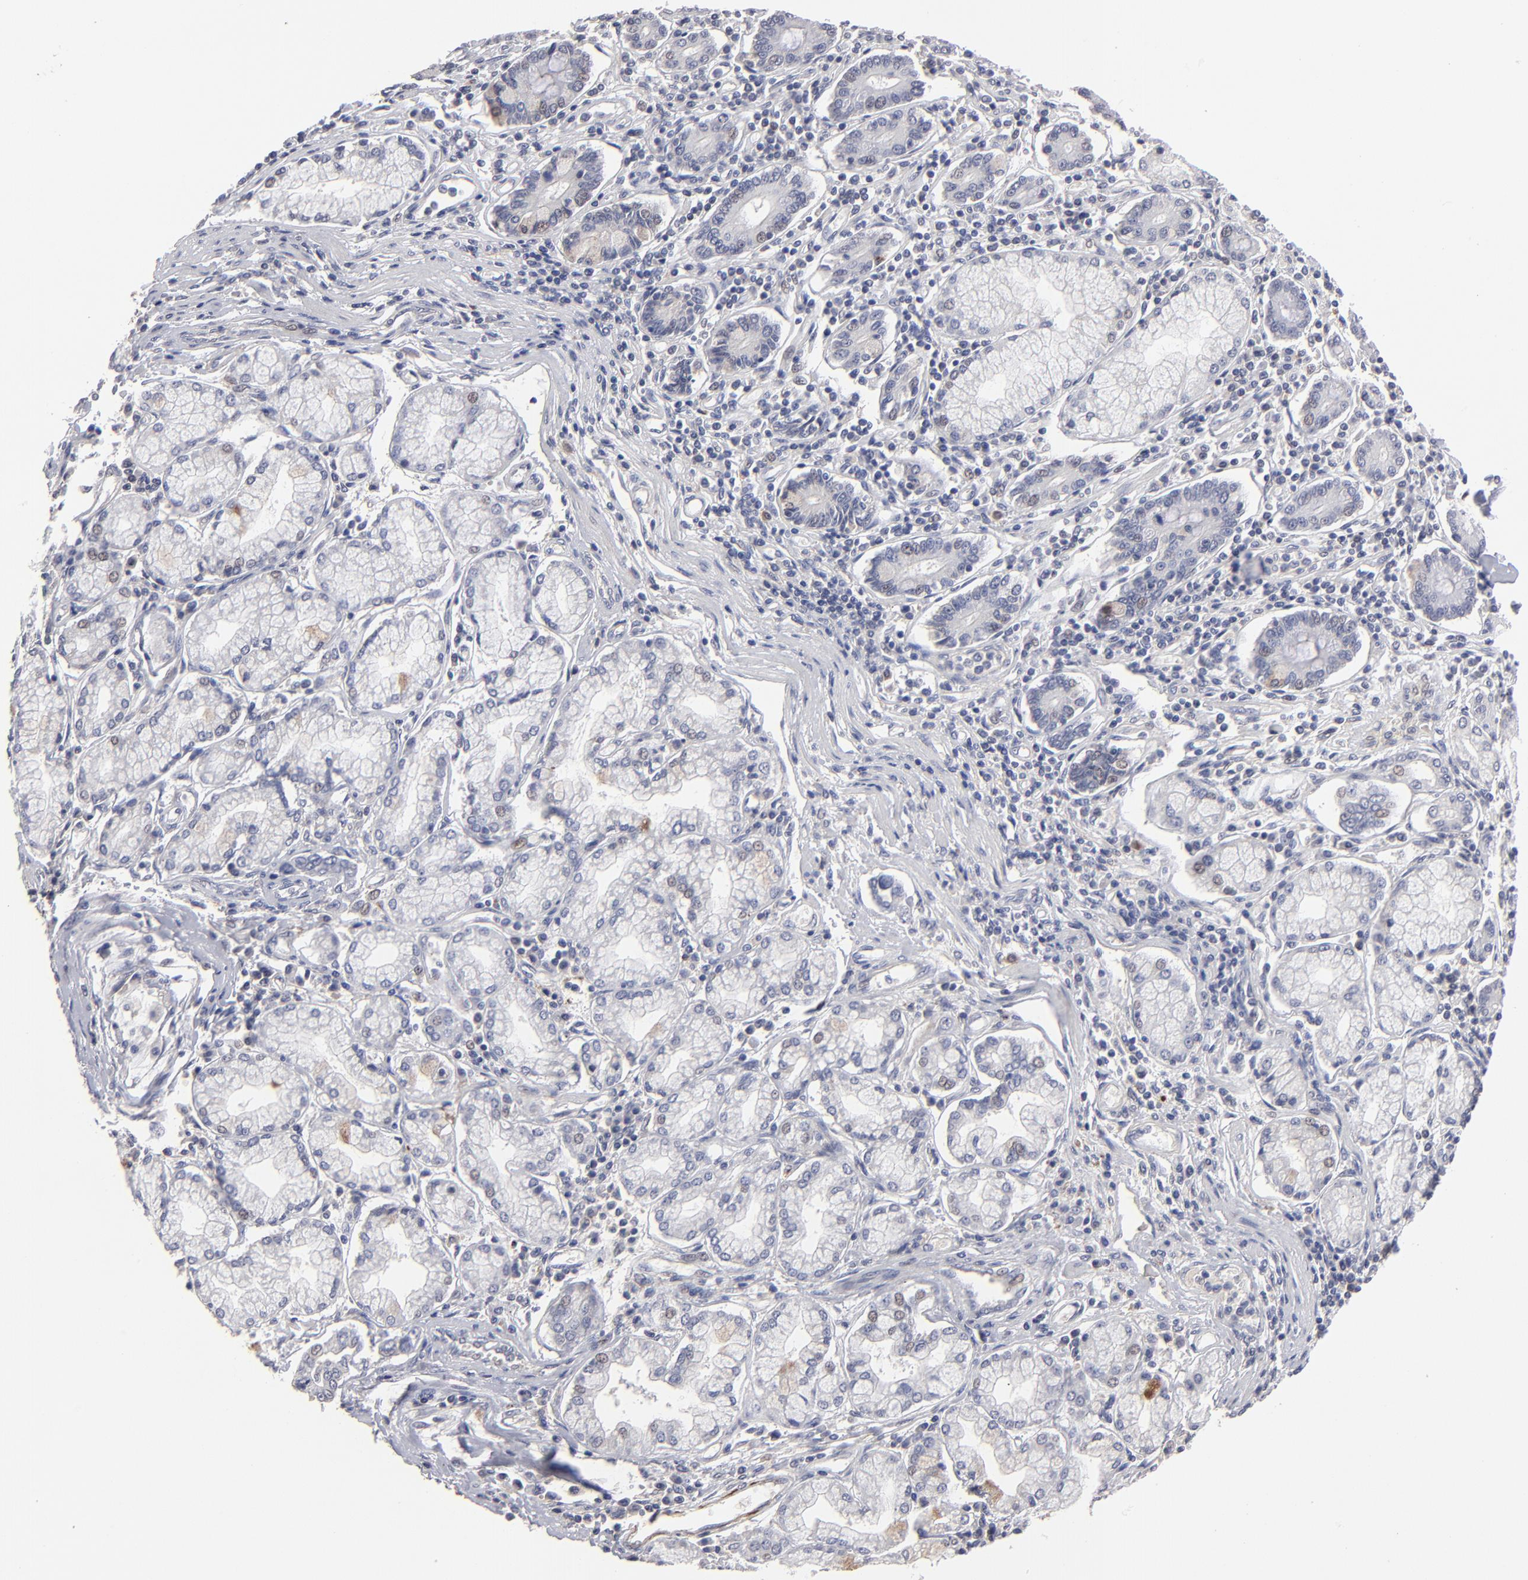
{"staining": {"intensity": "negative", "quantity": "none", "location": "none"}, "tissue": "pancreatic cancer", "cell_type": "Tumor cells", "image_type": "cancer", "snomed": [{"axis": "morphology", "description": "Adenocarcinoma, NOS"}, {"axis": "topography", "description": "Pancreas"}], "caption": "Immunohistochemistry image of pancreatic cancer stained for a protein (brown), which demonstrates no positivity in tumor cells.", "gene": "GPM6B", "patient": {"sex": "female", "age": 57}}